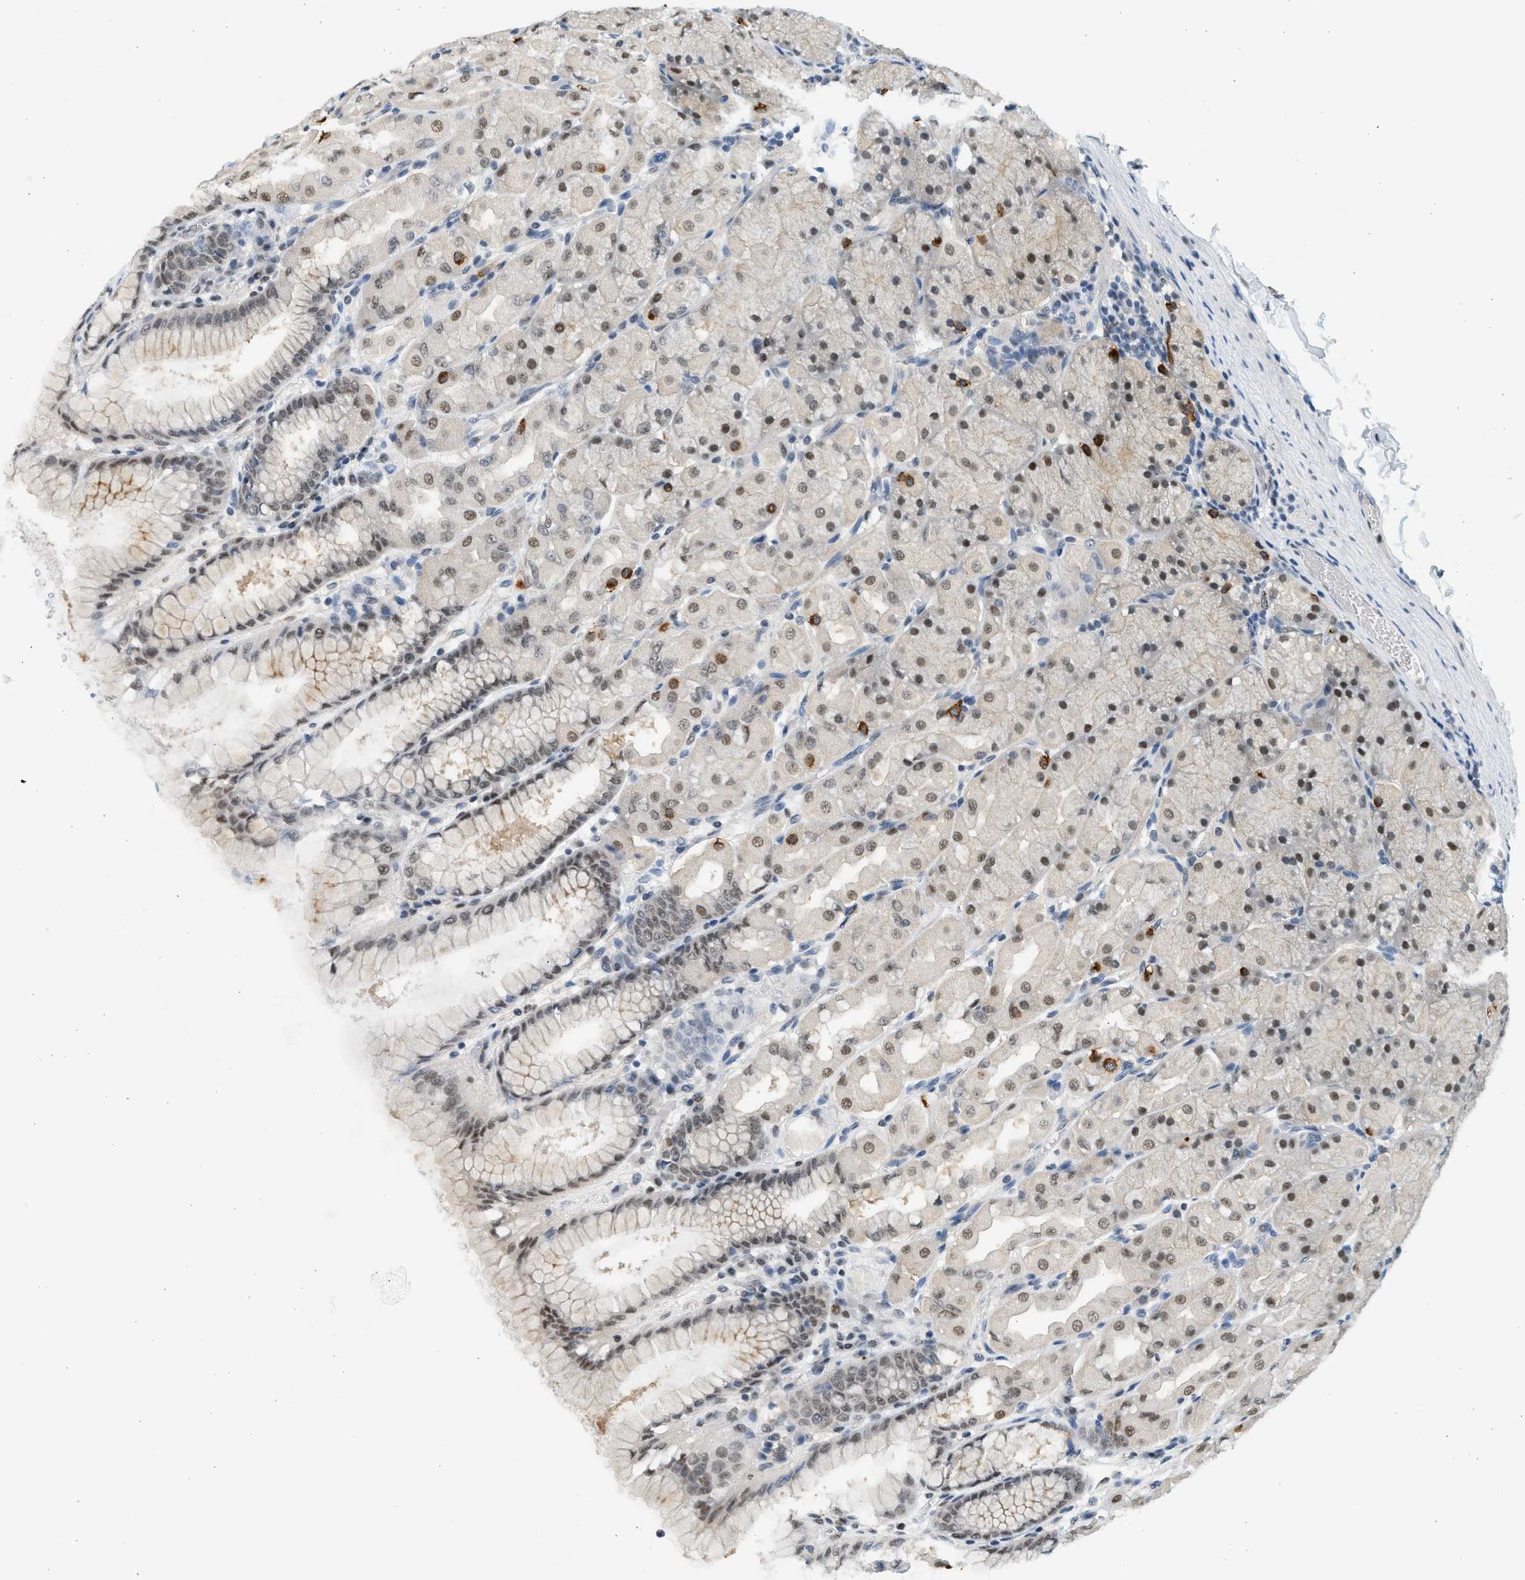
{"staining": {"intensity": "weak", "quantity": "25%-75%", "location": "nuclear"}, "tissue": "stomach", "cell_type": "Glandular cells", "image_type": "normal", "snomed": [{"axis": "morphology", "description": "Normal tissue, NOS"}, {"axis": "topography", "description": "Stomach, upper"}], "caption": "The photomicrograph exhibits immunohistochemical staining of benign stomach. There is weak nuclear expression is identified in approximately 25%-75% of glandular cells.", "gene": "HIPK1", "patient": {"sex": "female", "age": 56}}